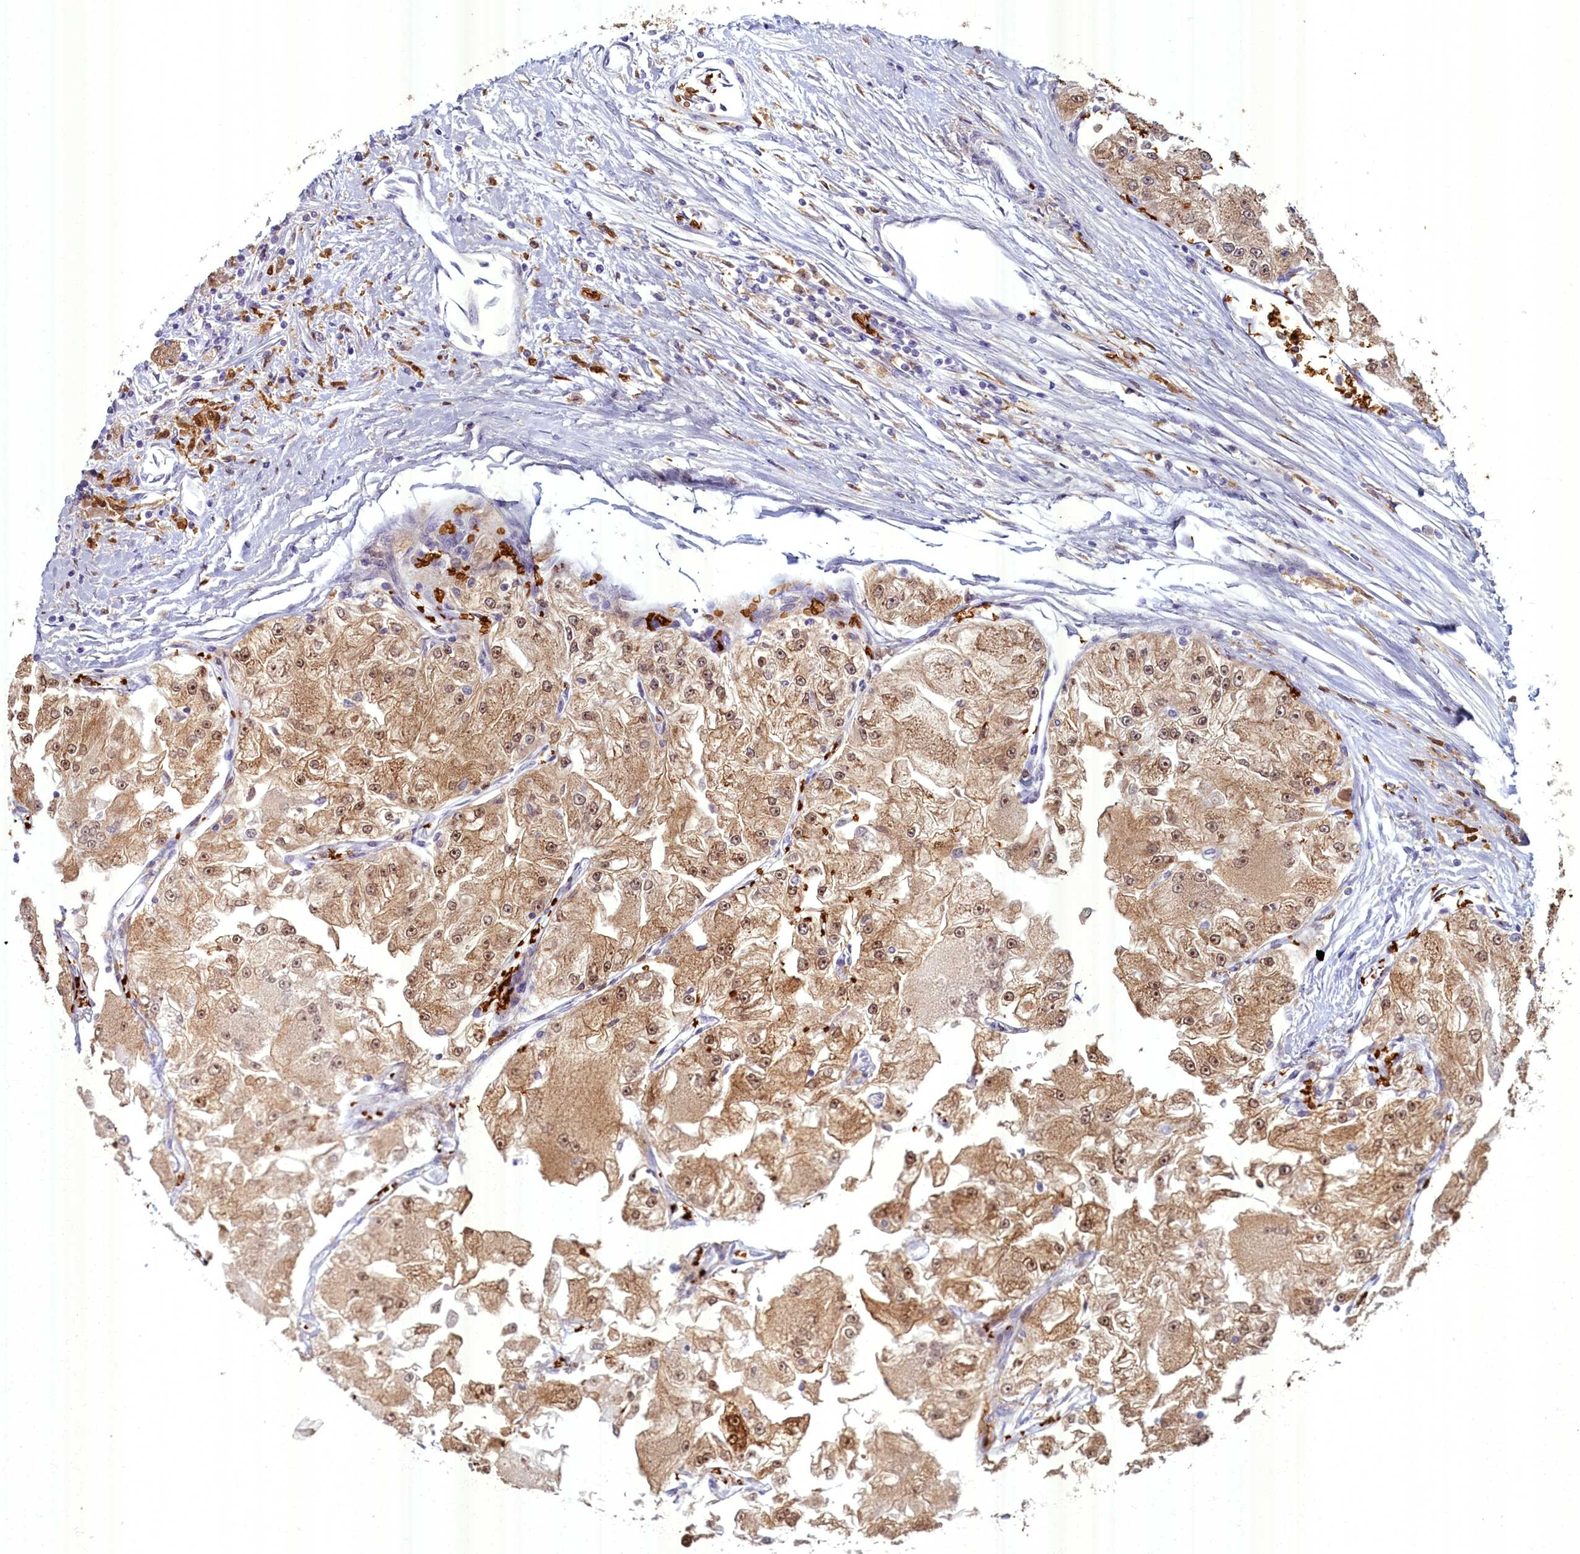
{"staining": {"intensity": "moderate", "quantity": ">75%", "location": "cytoplasmic/membranous,nuclear"}, "tissue": "renal cancer", "cell_type": "Tumor cells", "image_type": "cancer", "snomed": [{"axis": "morphology", "description": "Adenocarcinoma, NOS"}, {"axis": "topography", "description": "Kidney"}], "caption": "About >75% of tumor cells in human renal cancer (adenocarcinoma) show moderate cytoplasmic/membranous and nuclear protein expression as visualized by brown immunohistochemical staining.", "gene": "BLVRB", "patient": {"sex": "female", "age": 72}}